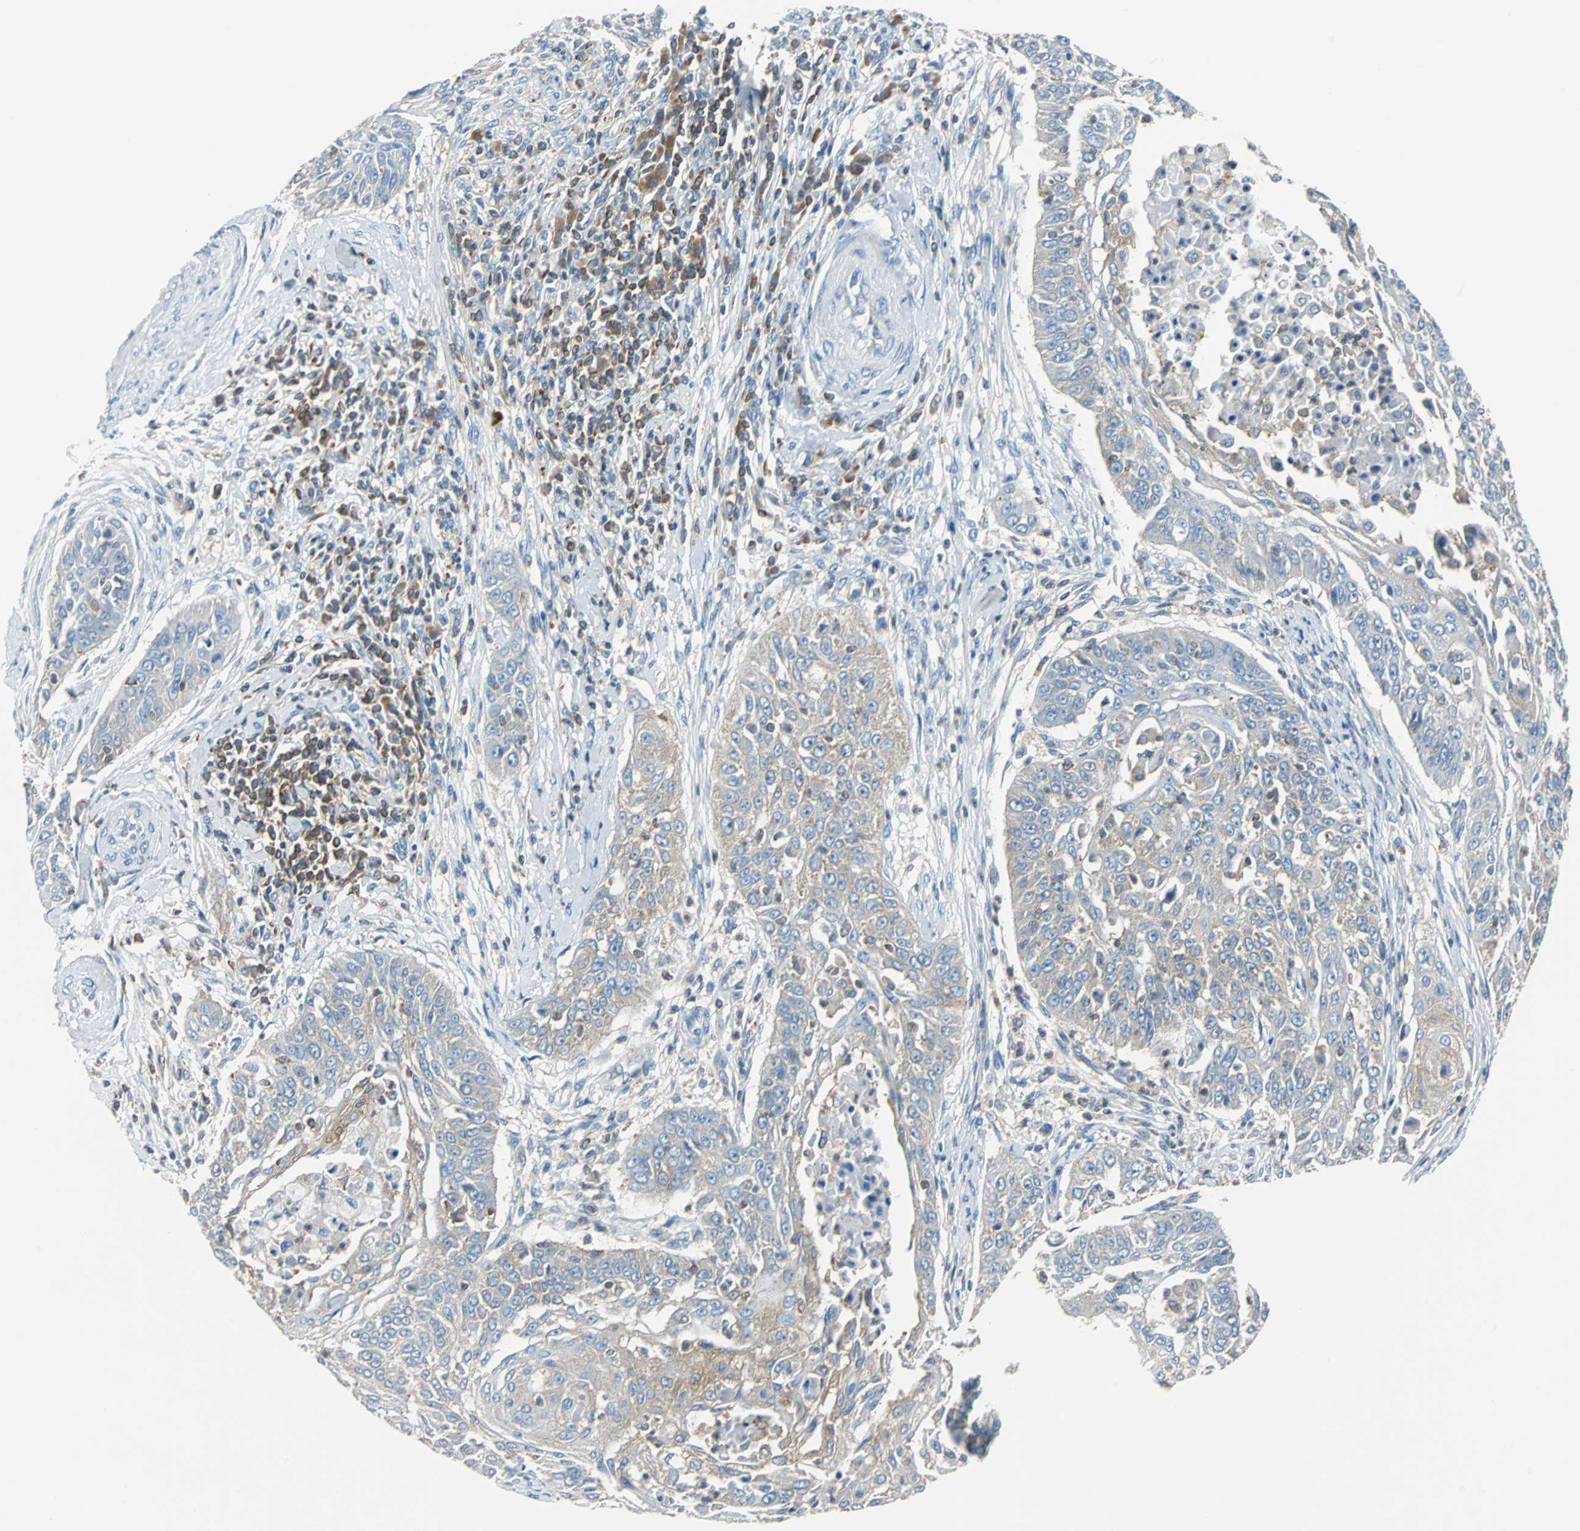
{"staining": {"intensity": "weak", "quantity": "25%-75%", "location": "cytoplasmic/membranous"}, "tissue": "cervical cancer", "cell_type": "Tumor cells", "image_type": "cancer", "snomed": [{"axis": "morphology", "description": "Squamous cell carcinoma, NOS"}, {"axis": "topography", "description": "Cervix"}], "caption": "Immunohistochemical staining of human cervical cancer exhibits low levels of weak cytoplasmic/membranous staining in about 25%-75% of tumor cells.", "gene": "TSC22D4", "patient": {"sex": "female", "age": 33}}